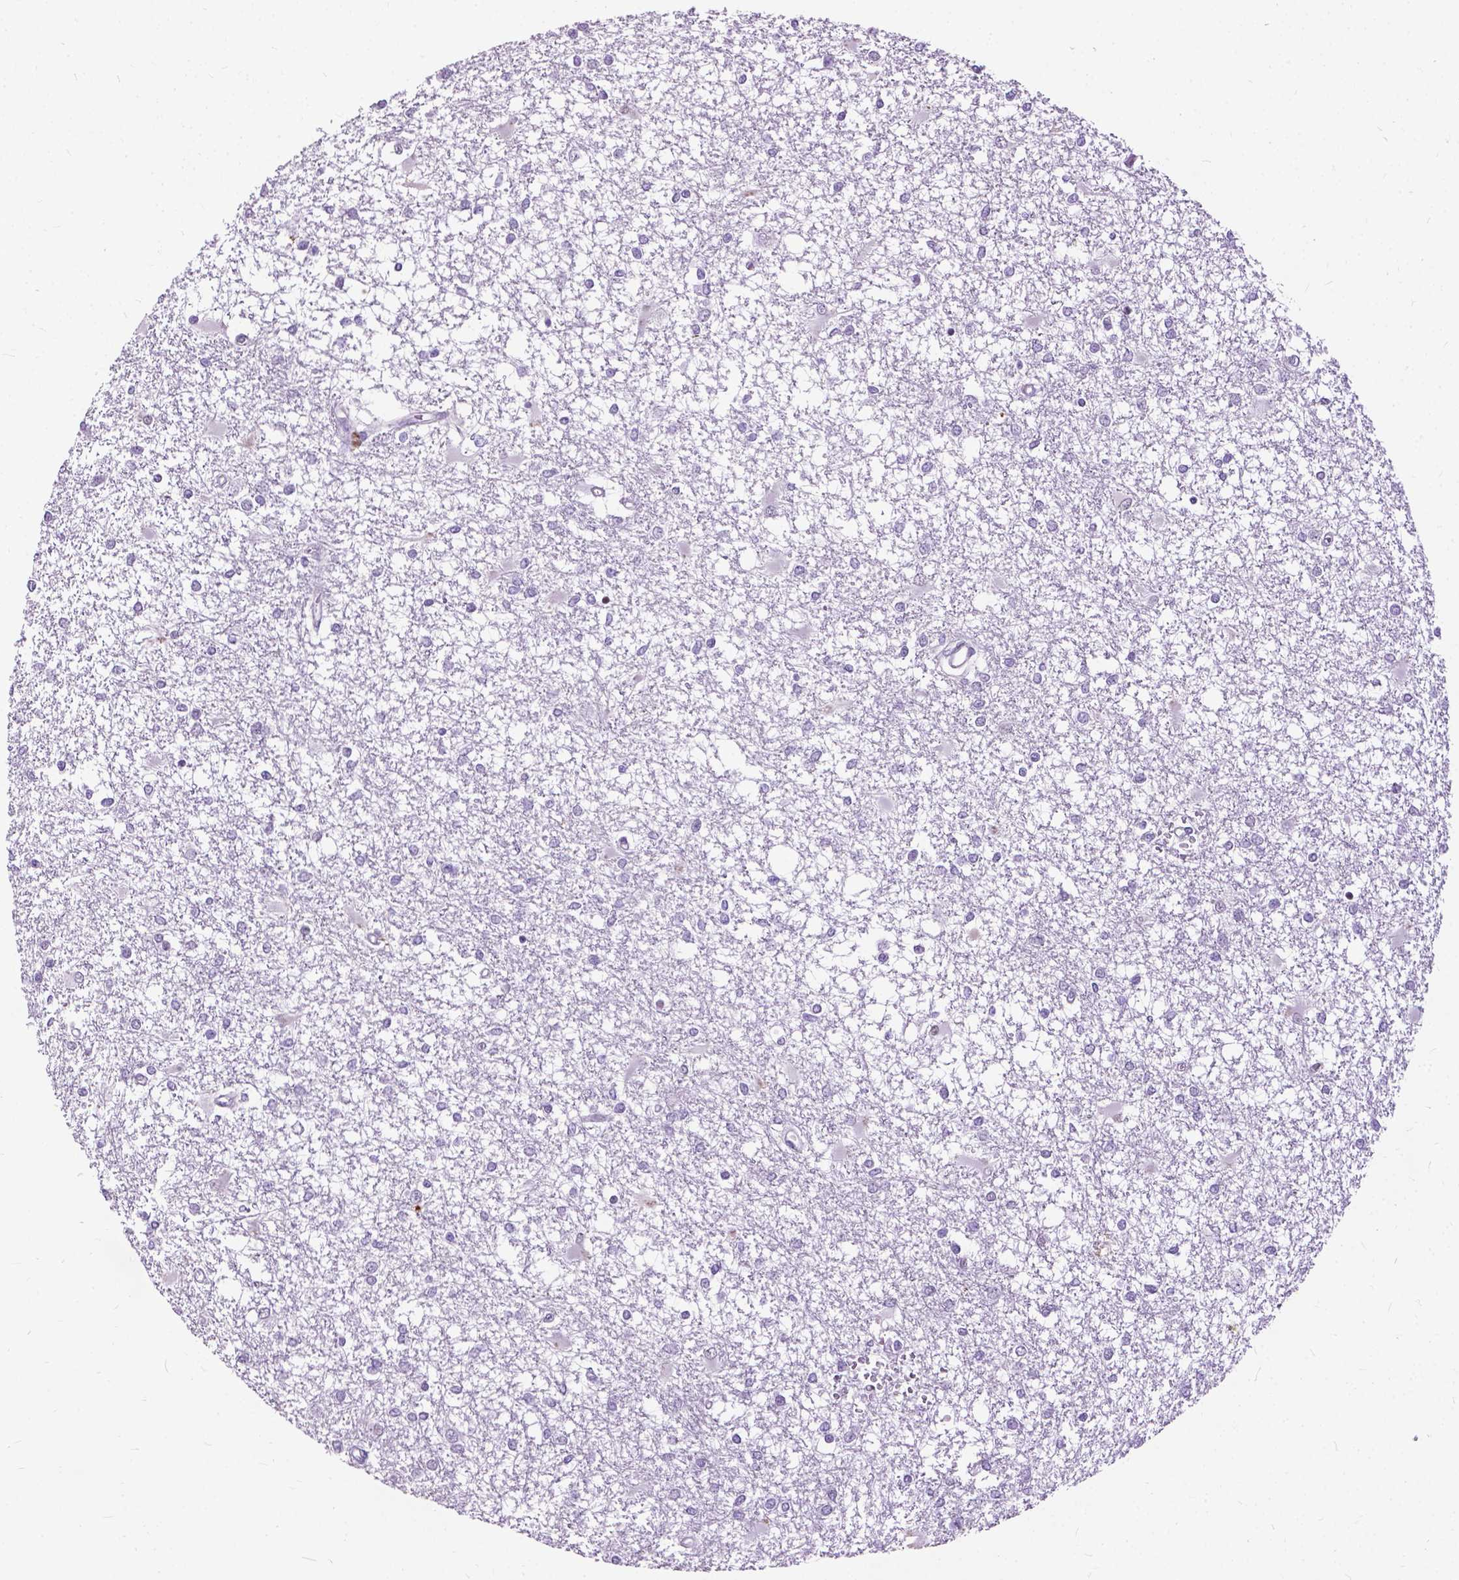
{"staining": {"intensity": "negative", "quantity": "none", "location": "none"}, "tissue": "glioma", "cell_type": "Tumor cells", "image_type": "cancer", "snomed": [{"axis": "morphology", "description": "Glioma, malignant, High grade"}, {"axis": "topography", "description": "Cerebral cortex"}], "caption": "Protein analysis of glioma displays no significant staining in tumor cells.", "gene": "PROB1", "patient": {"sex": "male", "age": 79}}